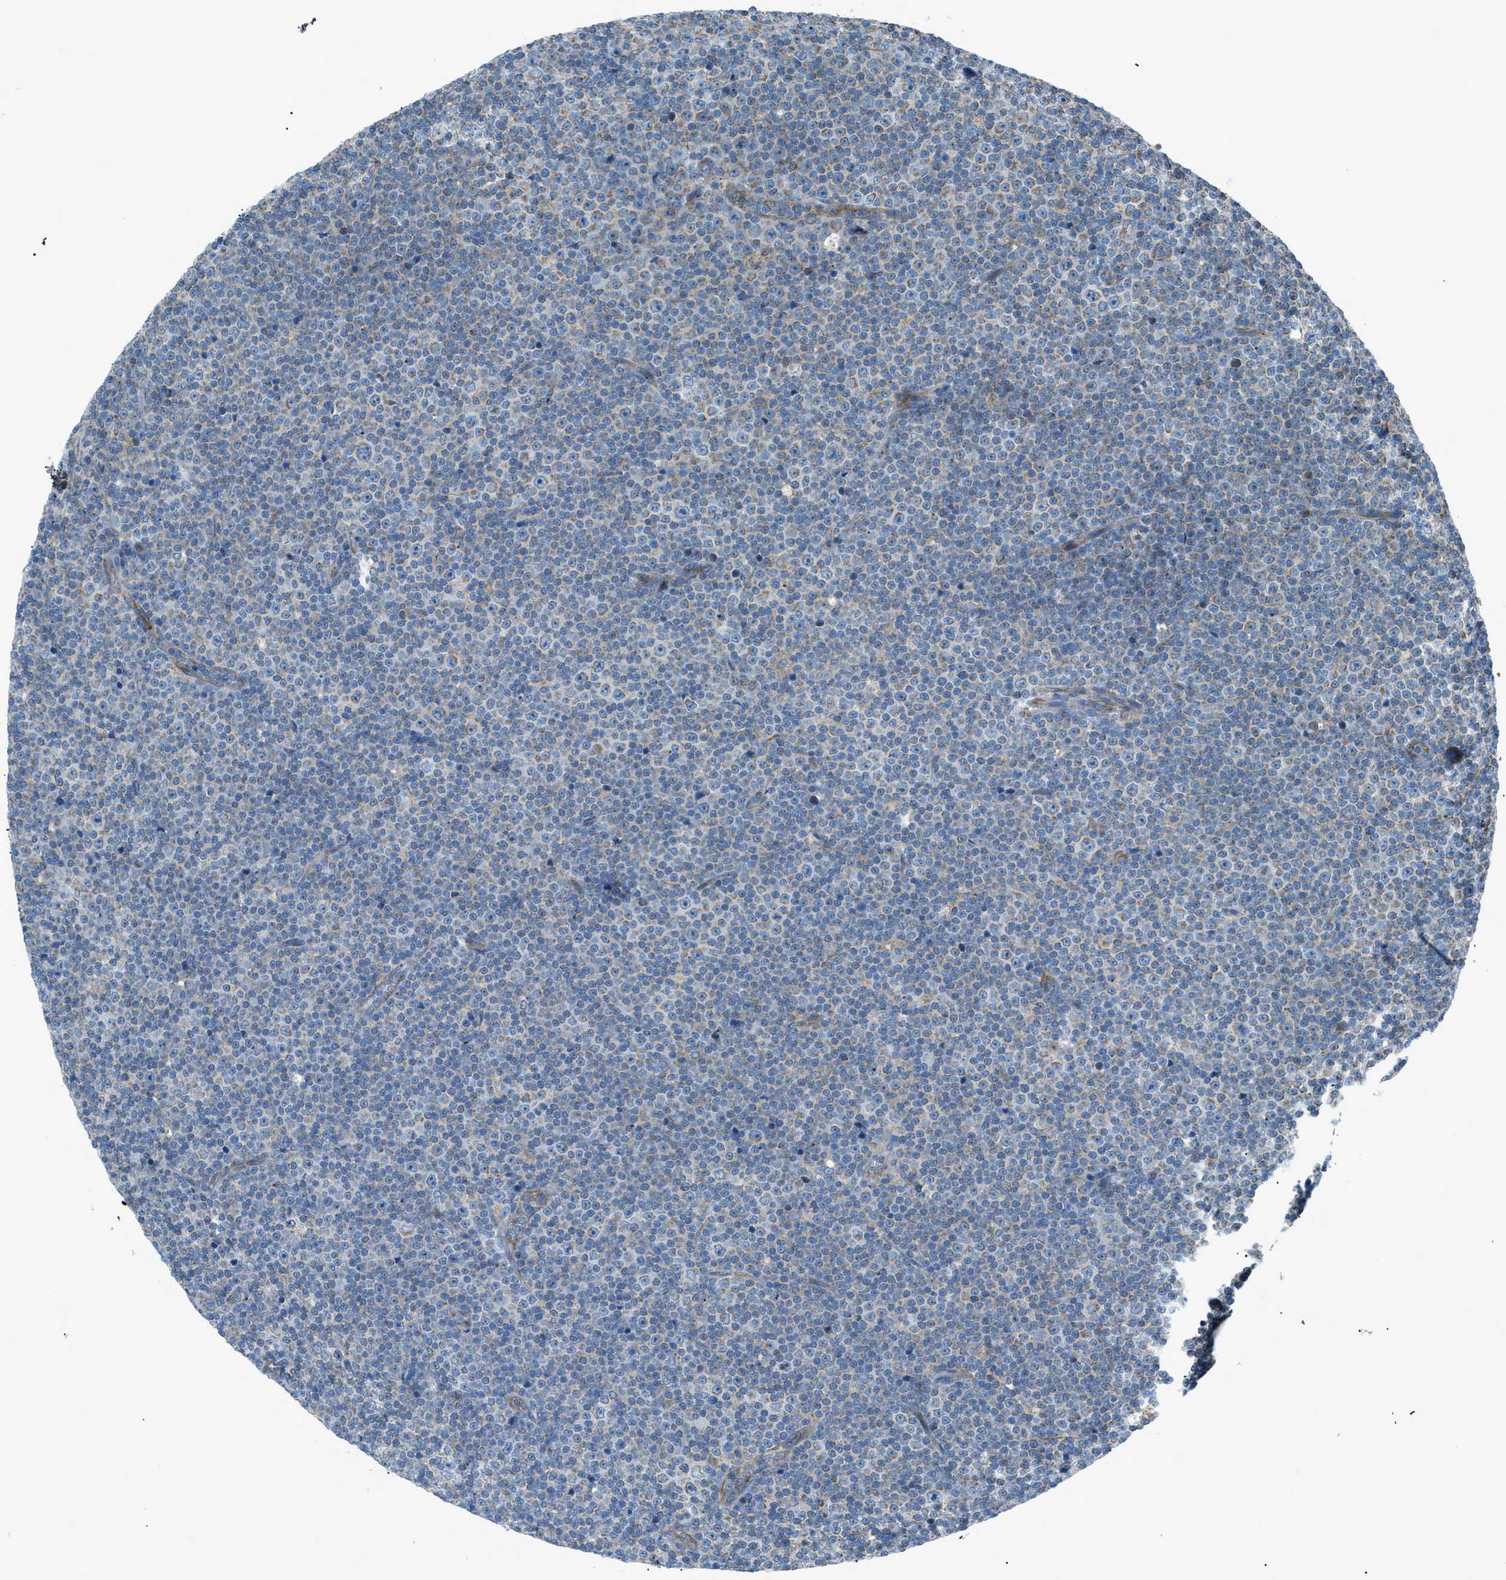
{"staining": {"intensity": "weak", "quantity": "<25%", "location": "cytoplasmic/membranous"}, "tissue": "lymphoma", "cell_type": "Tumor cells", "image_type": "cancer", "snomed": [{"axis": "morphology", "description": "Malignant lymphoma, non-Hodgkin's type, Low grade"}, {"axis": "topography", "description": "Lymph node"}], "caption": "Tumor cells show no significant protein positivity in low-grade malignant lymphoma, non-Hodgkin's type.", "gene": "PIGG", "patient": {"sex": "female", "age": 67}}